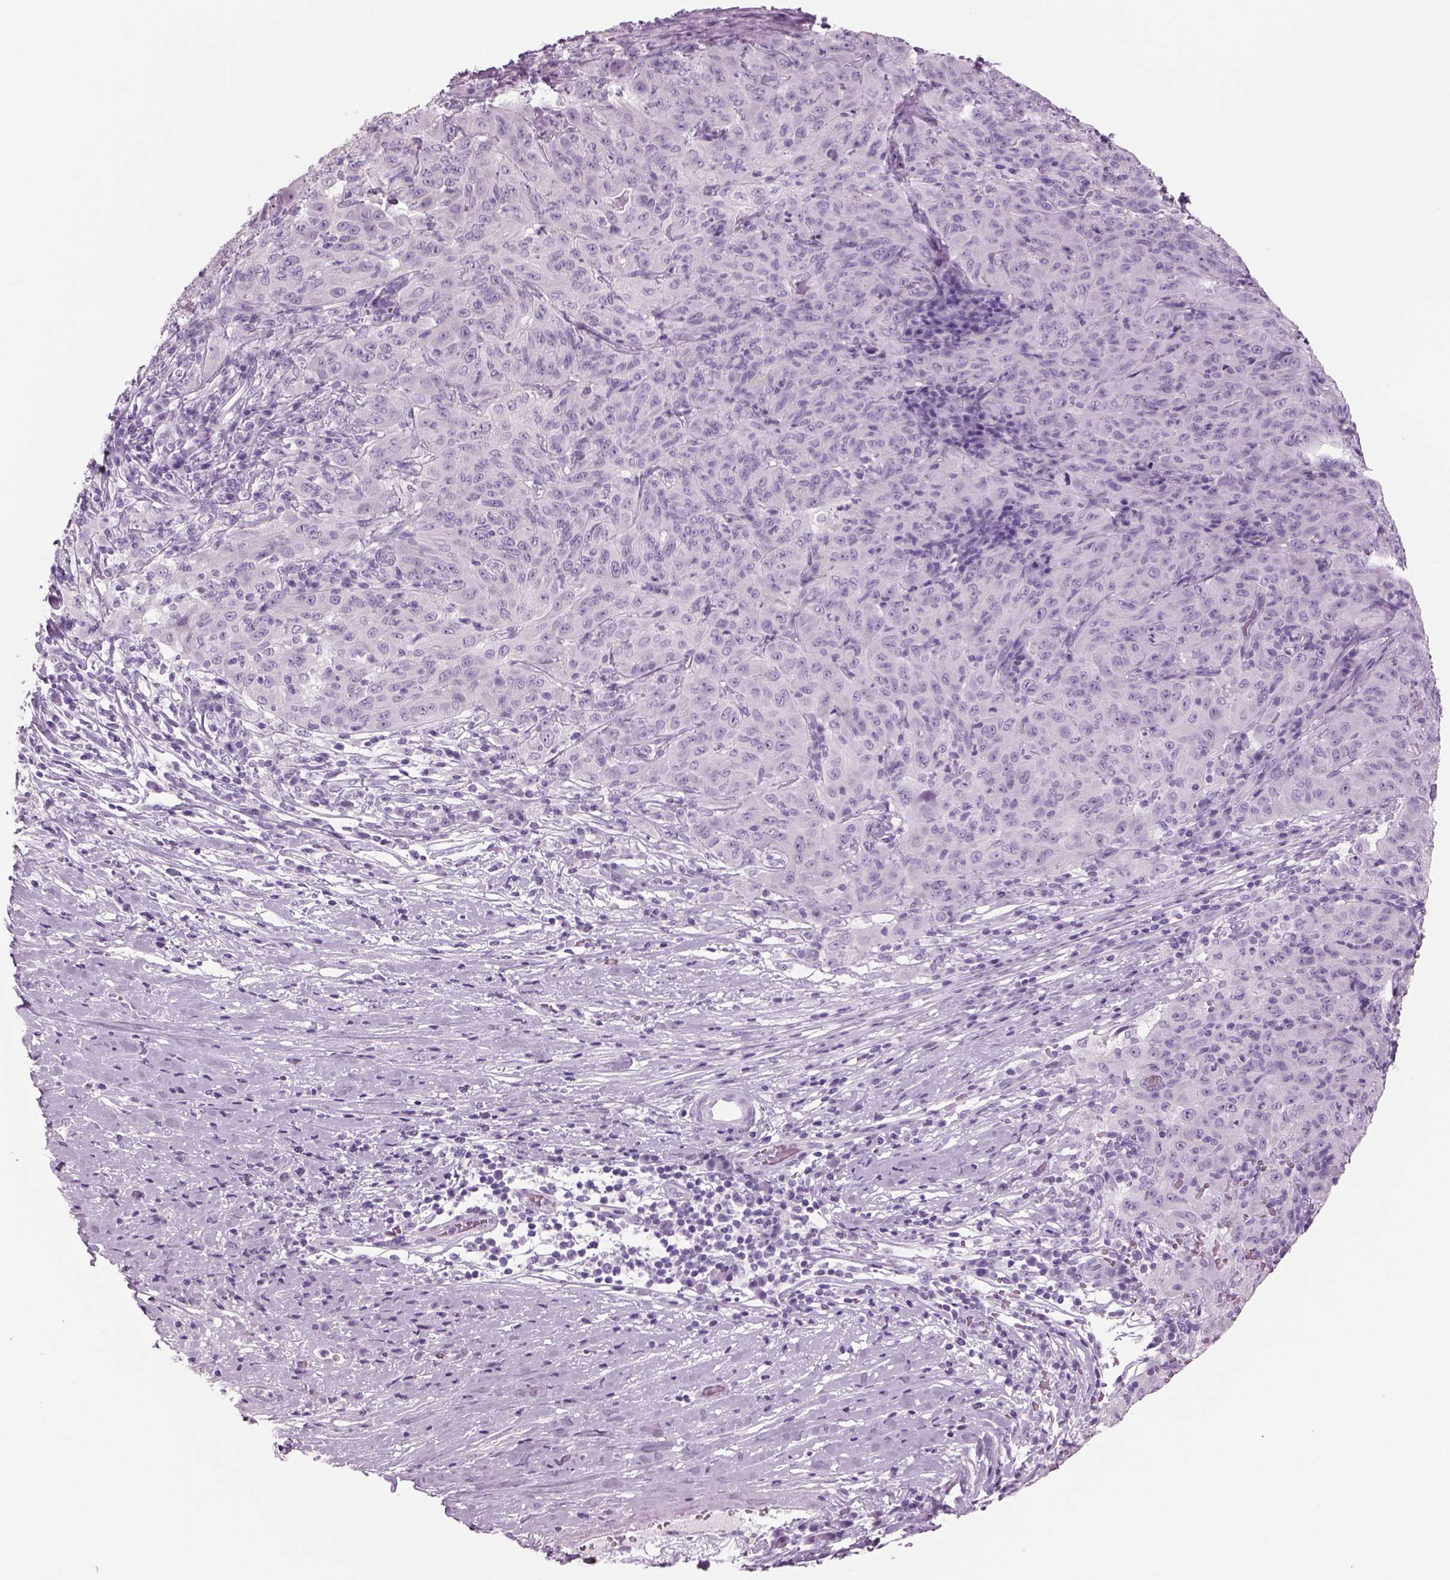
{"staining": {"intensity": "negative", "quantity": "none", "location": "none"}, "tissue": "pancreatic cancer", "cell_type": "Tumor cells", "image_type": "cancer", "snomed": [{"axis": "morphology", "description": "Adenocarcinoma, NOS"}, {"axis": "topography", "description": "Pancreas"}], "caption": "Immunohistochemistry image of neoplastic tissue: adenocarcinoma (pancreatic) stained with DAB exhibits no significant protein staining in tumor cells.", "gene": "RHO", "patient": {"sex": "male", "age": 63}}